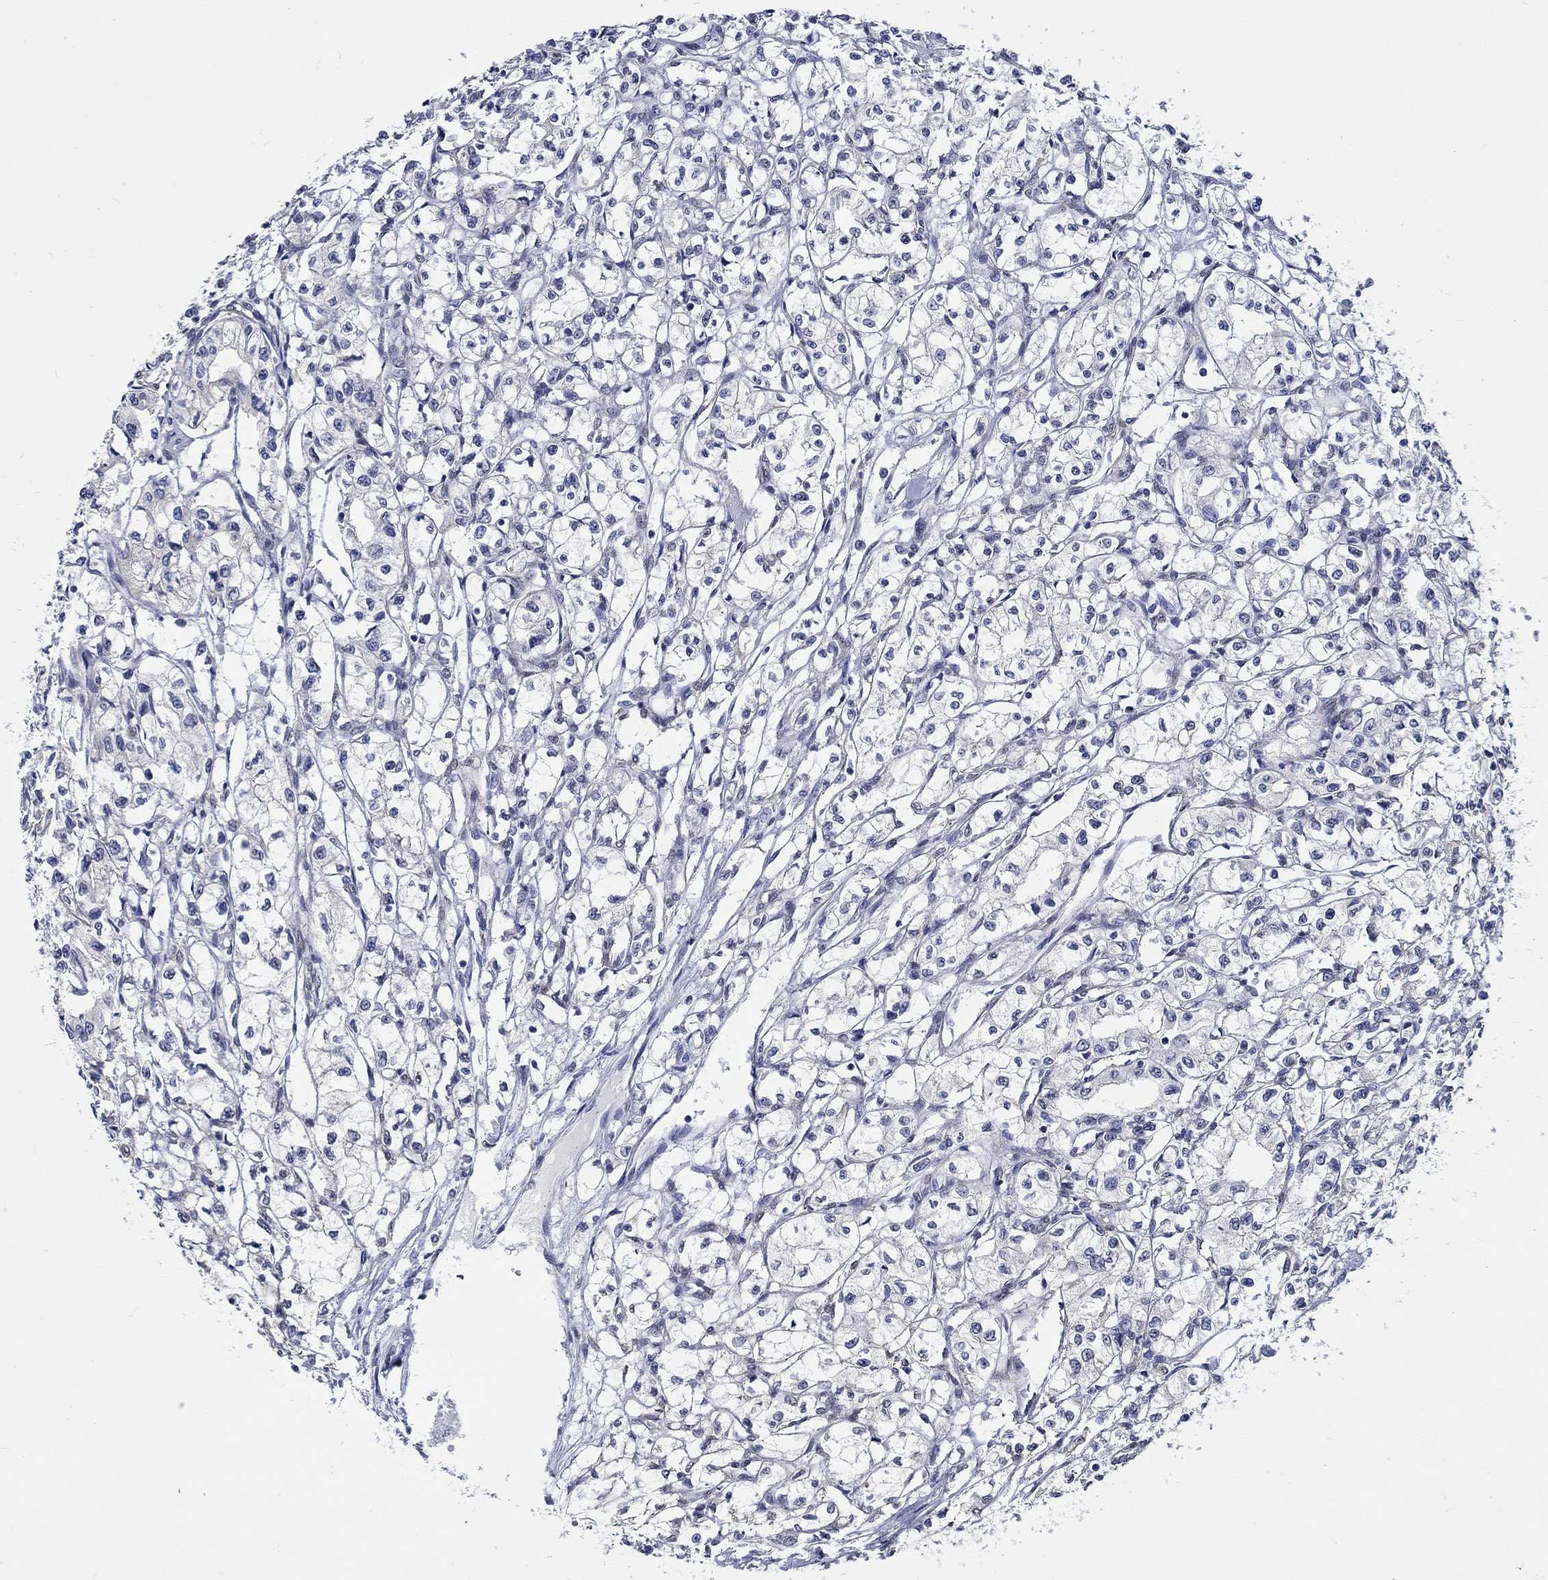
{"staining": {"intensity": "negative", "quantity": "none", "location": "none"}, "tissue": "renal cancer", "cell_type": "Tumor cells", "image_type": "cancer", "snomed": [{"axis": "morphology", "description": "Adenocarcinoma, NOS"}, {"axis": "topography", "description": "Kidney"}], "caption": "An image of renal cancer stained for a protein demonstrates no brown staining in tumor cells.", "gene": "PDE1B", "patient": {"sex": "male", "age": 56}}